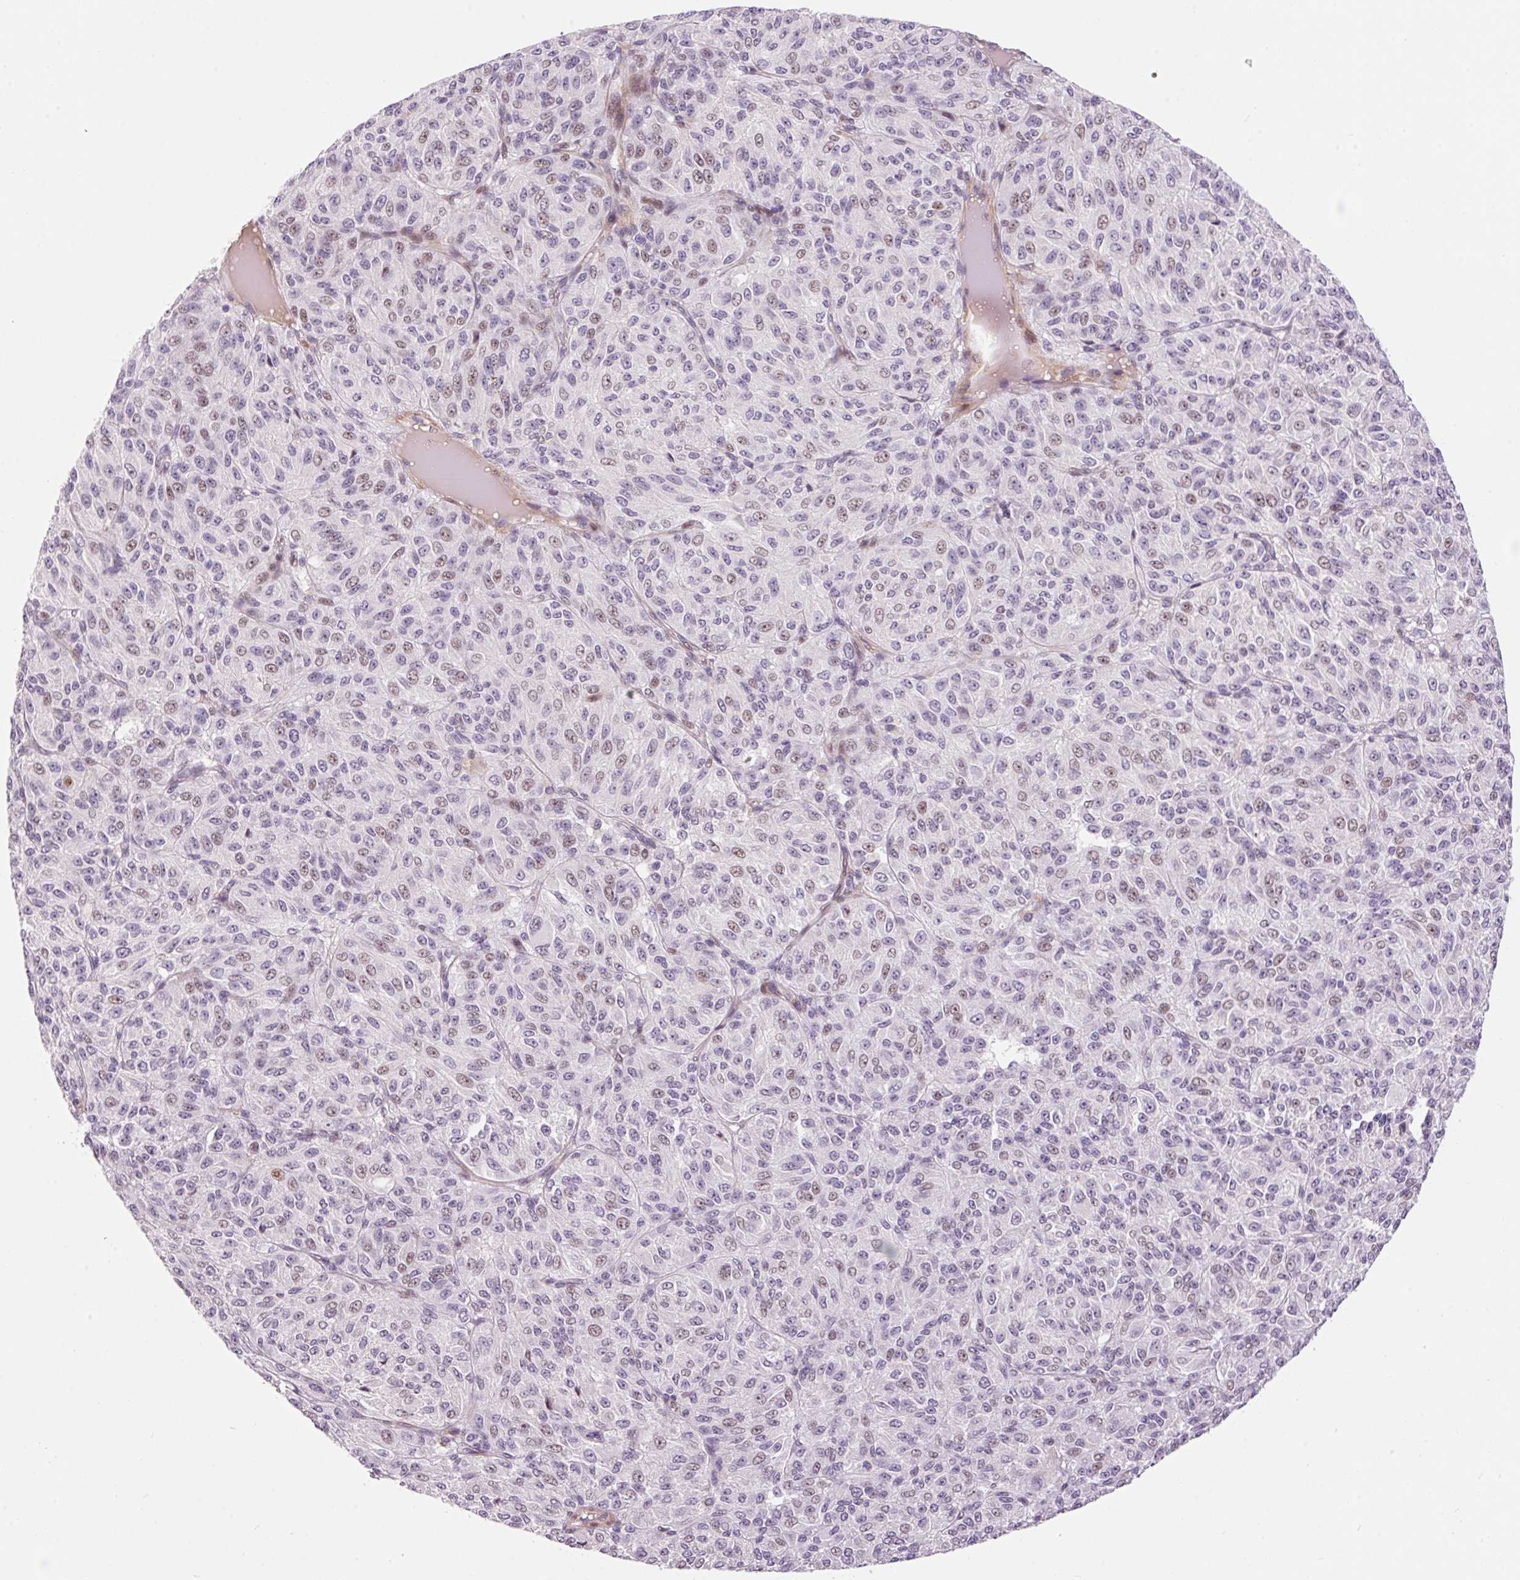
{"staining": {"intensity": "weak", "quantity": "<25%", "location": "nuclear"}, "tissue": "melanoma", "cell_type": "Tumor cells", "image_type": "cancer", "snomed": [{"axis": "morphology", "description": "Malignant melanoma, Metastatic site"}, {"axis": "topography", "description": "Brain"}], "caption": "An image of malignant melanoma (metastatic site) stained for a protein reveals no brown staining in tumor cells.", "gene": "HNF1A", "patient": {"sex": "female", "age": 56}}